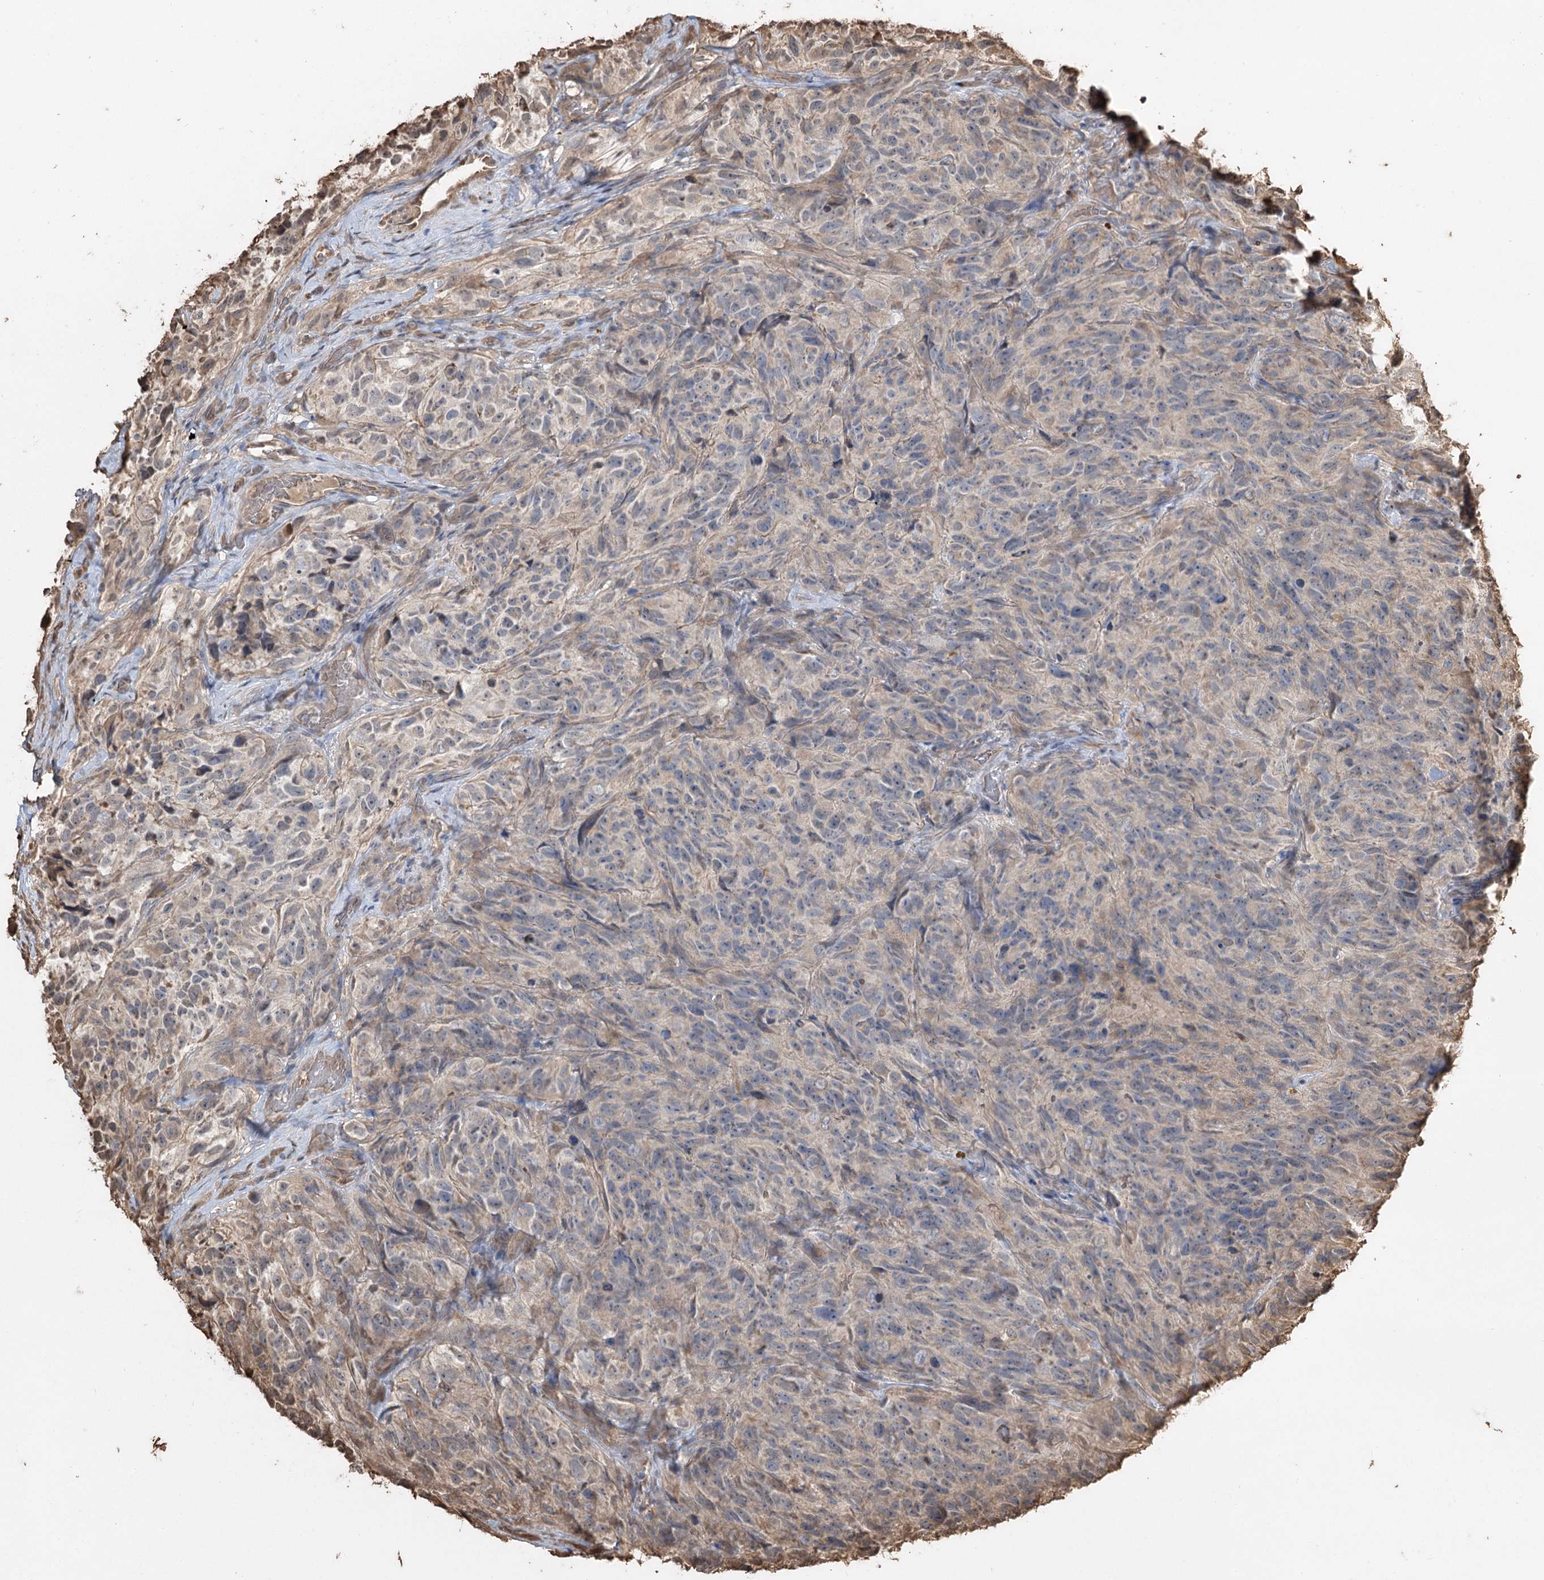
{"staining": {"intensity": "negative", "quantity": "none", "location": "none"}, "tissue": "glioma", "cell_type": "Tumor cells", "image_type": "cancer", "snomed": [{"axis": "morphology", "description": "Glioma, malignant, High grade"}, {"axis": "topography", "description": "Brain"}], "caption": "Image shows no protein expression in tumor cells of glioma tissue.", "gene": "PLCH1", "patient": {"sex": "male", "age": 69}}